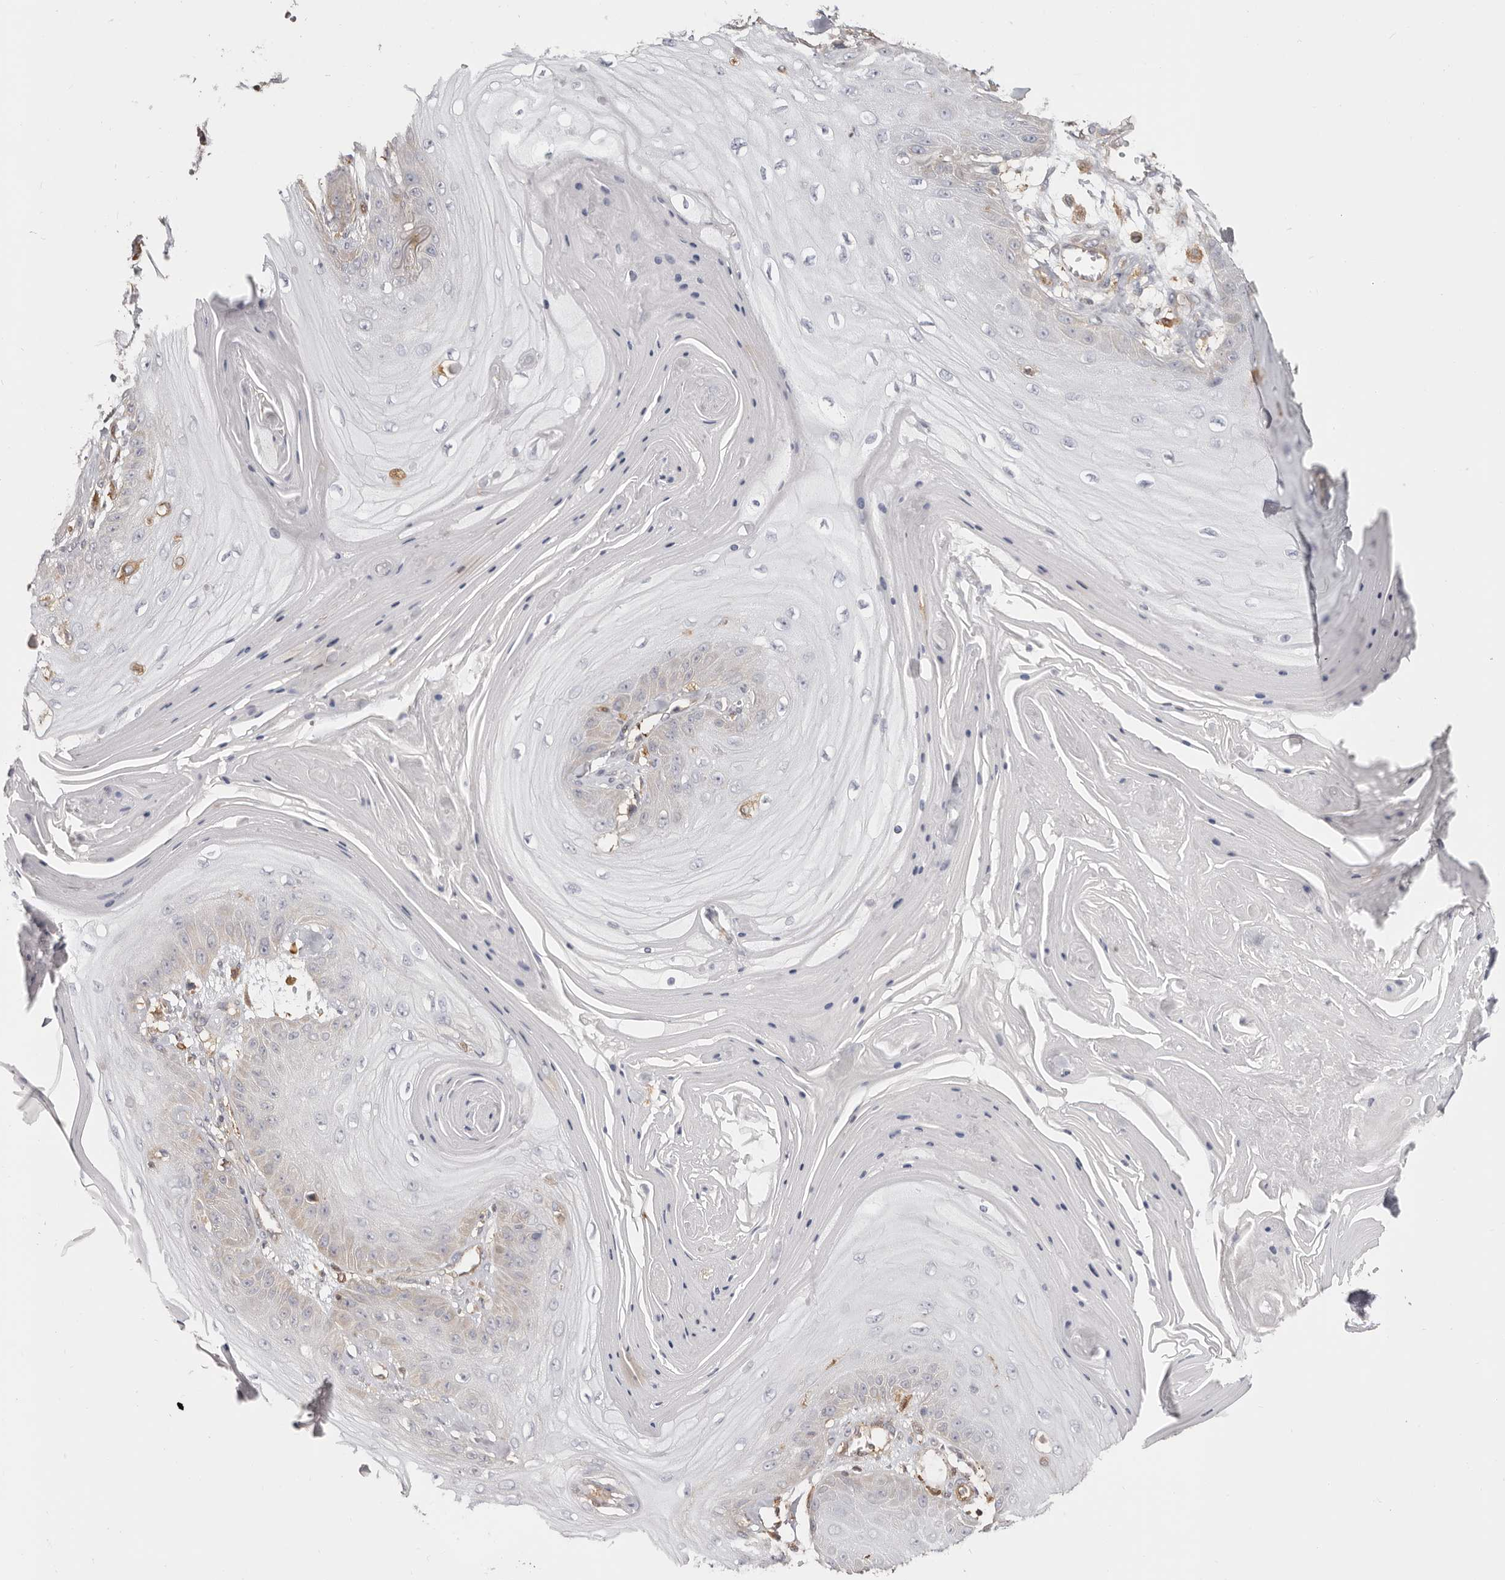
{"staining": {"intensity": "negative", "quantity": "none", "location": "none"}, "tissue": "skin cancer", "cell_type": "Tumor cells", "image_type": "cancer", "snomed": [{"axis": "morphology", "description": "Squamous cell carcinoma, NOS"}, {"axis": "topography", "description": "Skin"}], "caption": "The immunohistochemistry photomicrograph has no significant expression in tumor cells of squamous cell carcinoma (skin) tissue.", "gene": "LAP3", "patient": {"sex": "male", "age": 74}}